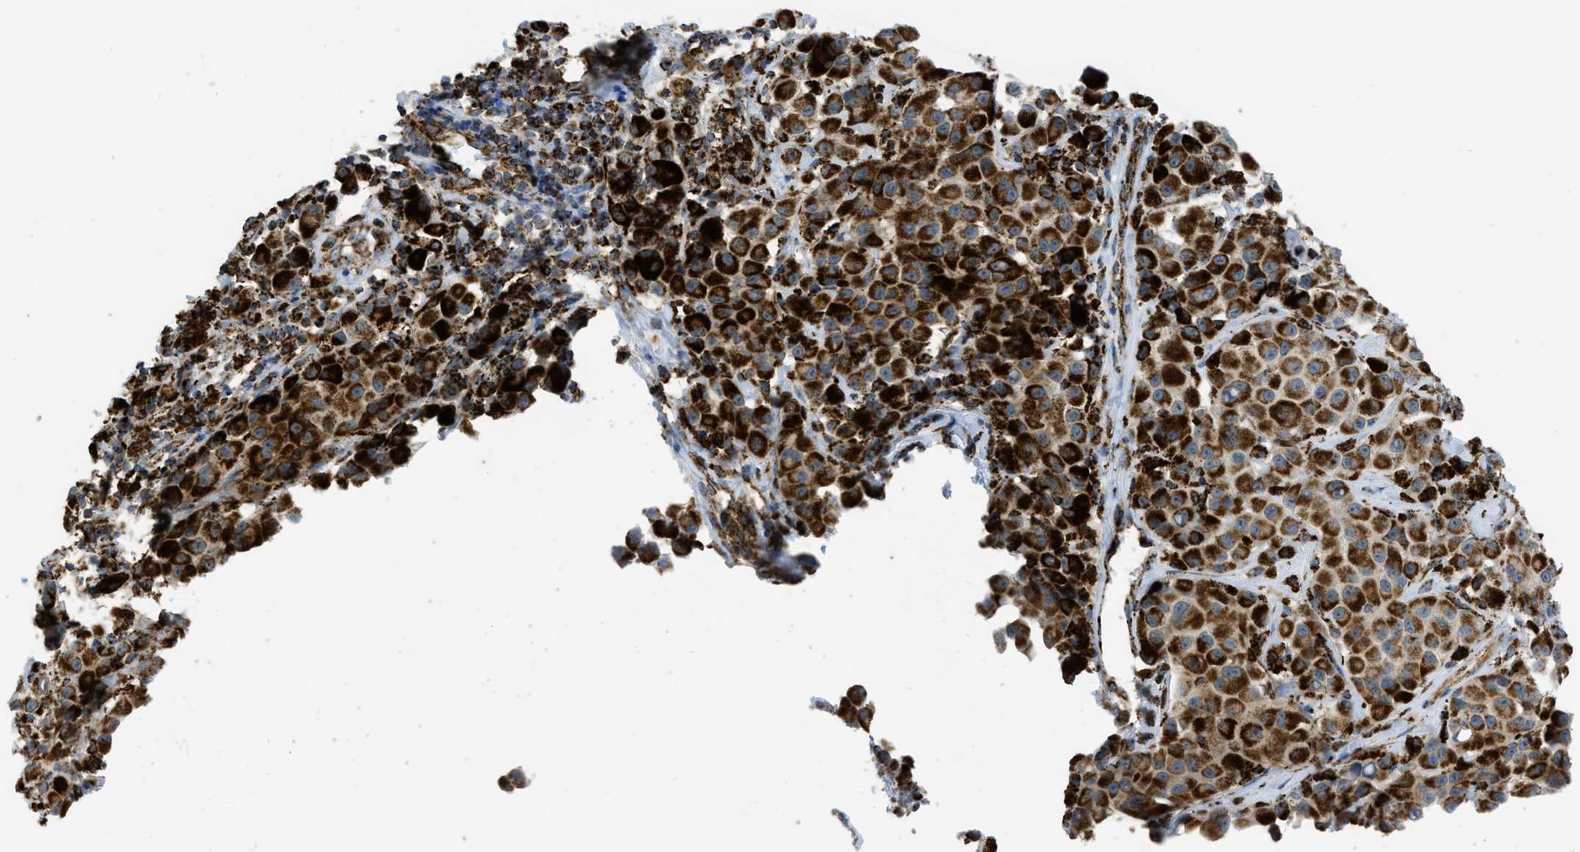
{"staining": {"intensity": "strong", "quantity": ">75%", "location": "cytoplasmic/membranous"}, "tissue": "melanoma", "cell_type": "Tumor cells", "image_type": "cancer", "snomed": [{"axis": "morphology", "description": "Malignant melanoma, NOS"}, {"axis": "topography", "description": "Skin"}], "caption": "A histopathology image showing strong cytoplasmic/membranous staining in about >75% of tumor cells in malignant melanoma, as visualized by brown immunohistochemical staining.", "gene": "SQOR", "patient": {"sex": "male", "age": 84}}